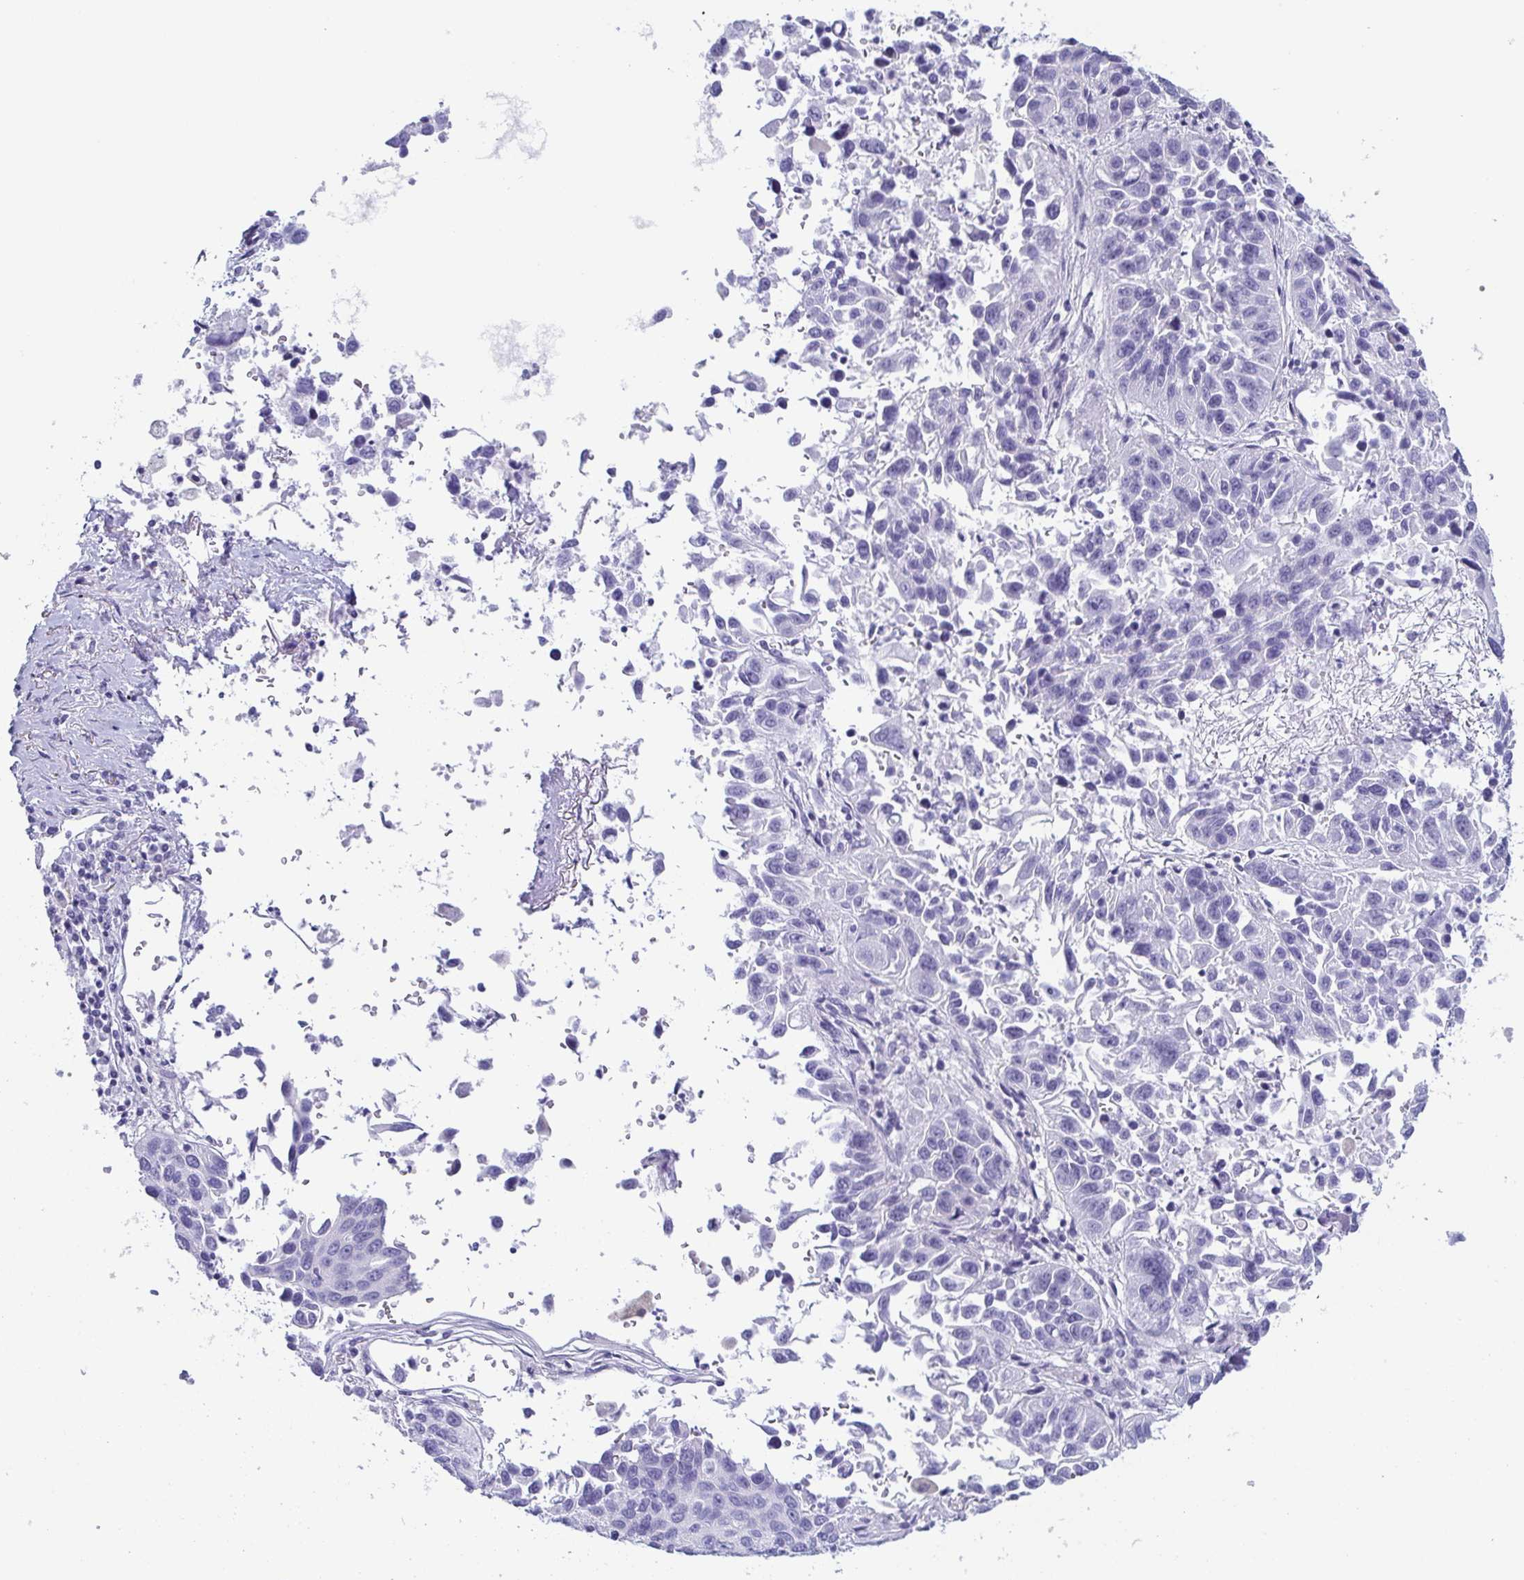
{"staining": {"intensity": "negative", "quantity": "none", "location": "none"}, "tissue": "lung cancer", "cell_type": "Tumor cells", "image_type": "cancer", "snomed": [{"axis": "morphology", "description": "Squamous cell carcinoma, NOS"}, {"axis": "topography", "description": "Lung"}], "caption": "IHC photomicrograph of squamous cell carcinoma (lung) stained for a protein (brown), which reveals no staining in tumor cells.", "gene": "PRR4", "patient": {"sex": "female", "age": 61}}